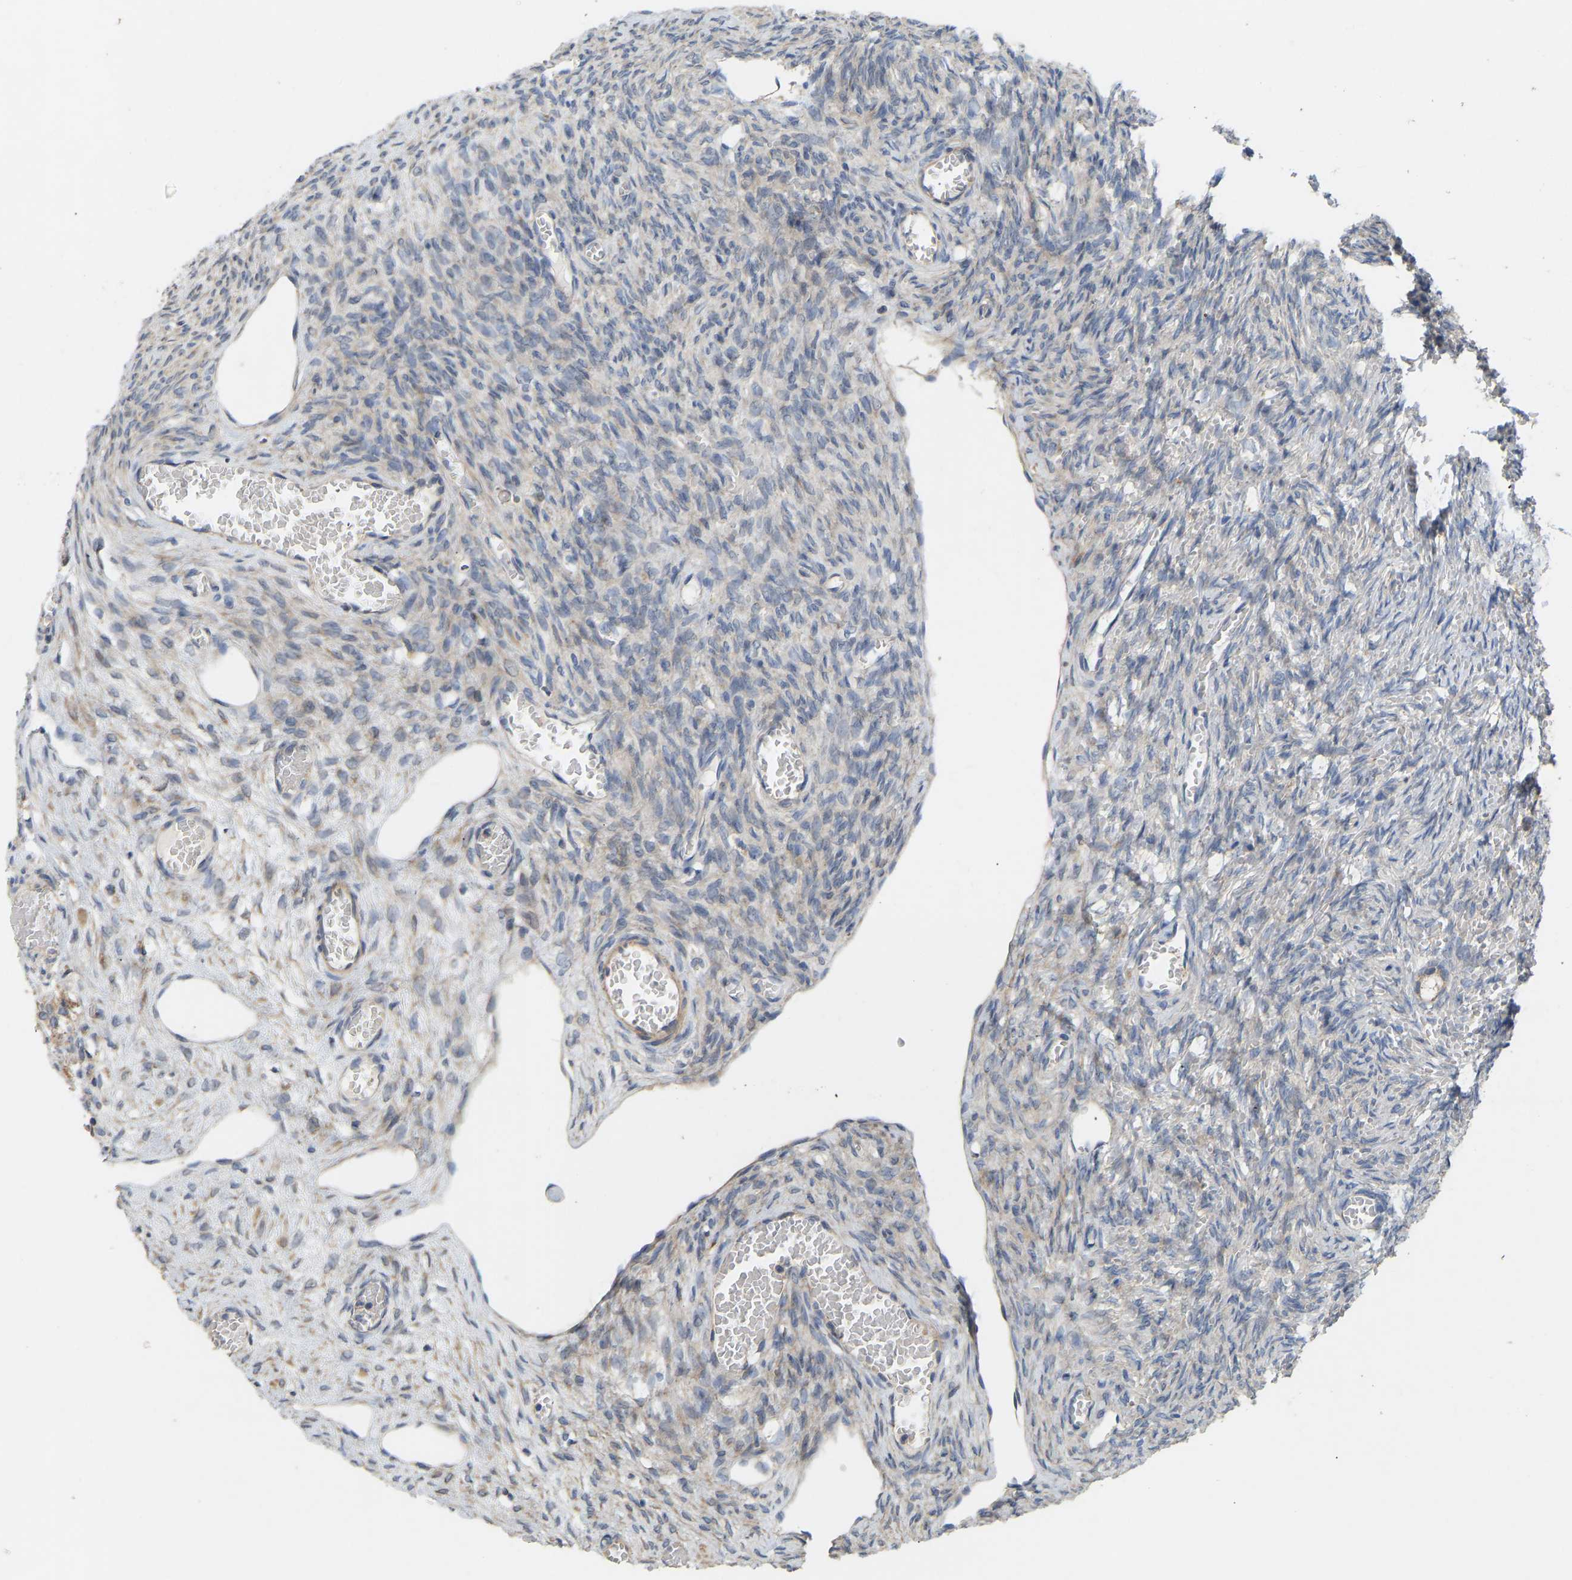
{"staining": {"intensity": "weak", "quantity": "25%-75%", "location": "cytoplasmic/membranous"}, "tissue": "ovary", "cell_type": "Follicle cells", "image_type": "normal", "snomed": [{"axis": "morphology", "description": "Normal tissue, NOS"}, {"axis": "topography", "description": "Ovary"}], "caption": "DAB immunohistochemical staining of benign human ovary demonstrates weak cytoplasmic/membranous protein staining in approximately 25%-75% of follicle cells.", "gene": "HACD2", "patient": {"sex": "female", "age": 27}}